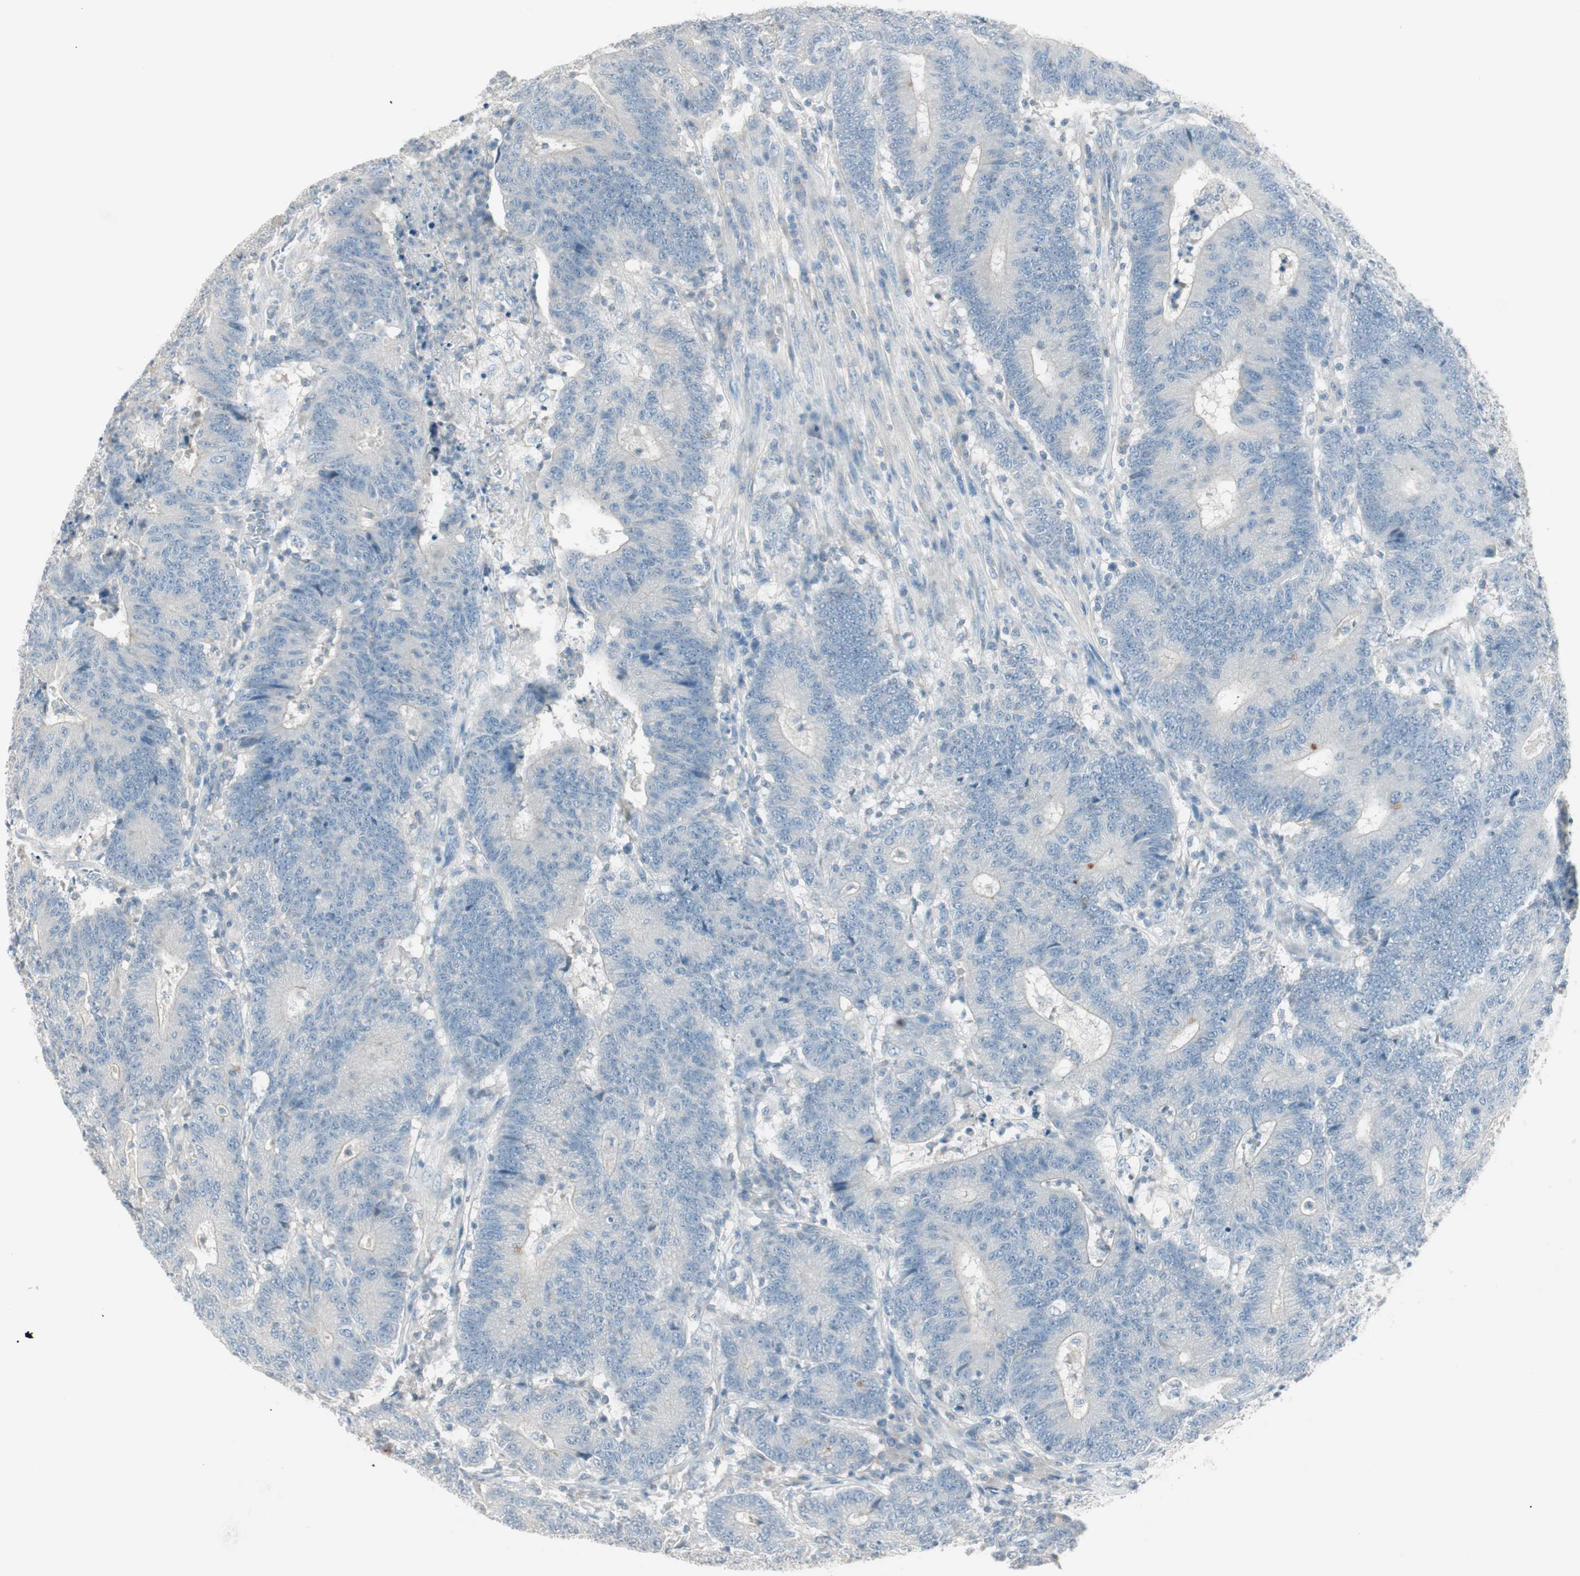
{"staining": {"intensity": "negative", "quantity": "none", "location": "none"}, "tissue": "colorectal cancer", "cell_type": "Tumor cells", "image_type": "cancer", "snomed": [{"axis": "morphology", "description": "Normal tissue, NOS"}, {"axis": "morphology", "description": "Adenocarcinoma, NOS"}, {"axis": "topography", "description": "Colon"}], "caption": "High power microscopy photomicrograph of an immunohistochemistry photomicrograph of colorectal cancer, revealing no significant expression in tumor cells.", "gene": "ITLN2", "patient": {"sex": "female", "age": 75}}